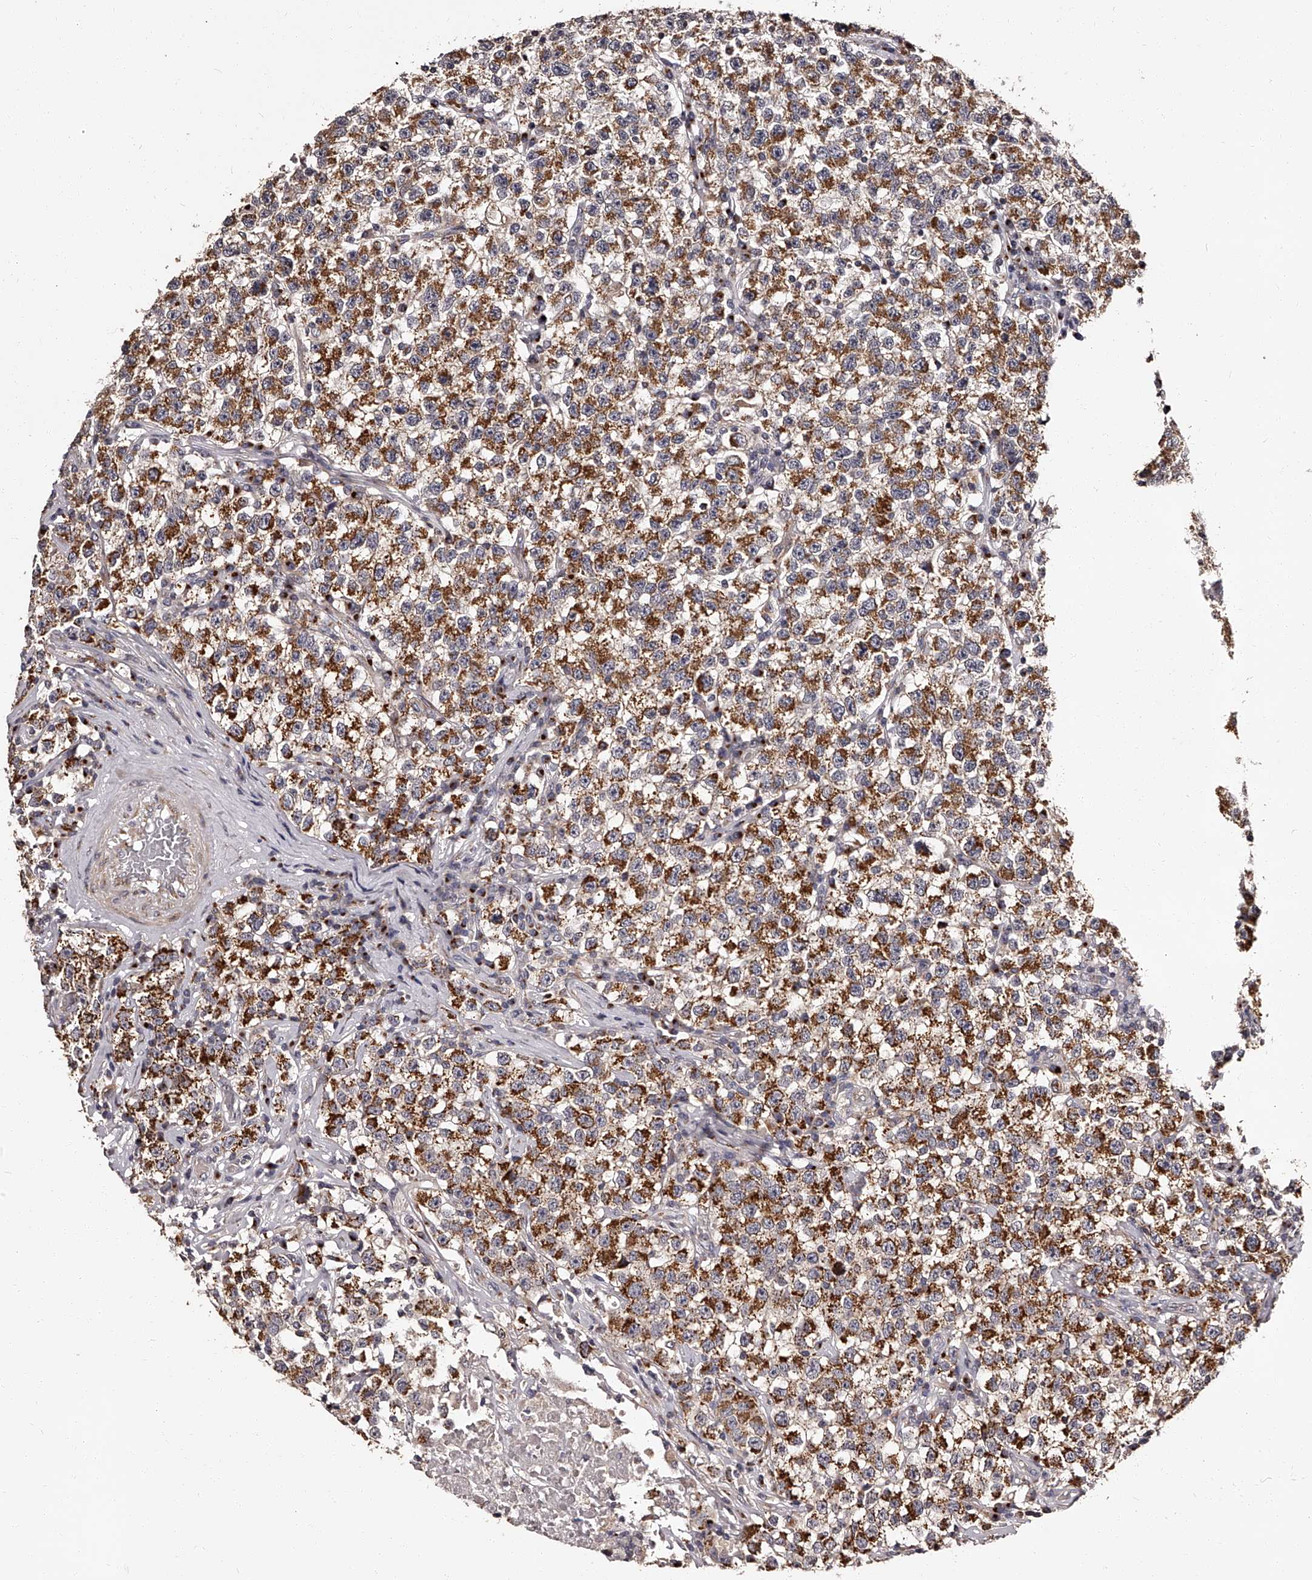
{"staining": {"intensity": "strong", "quantity": ">75%", "location": "cytoplasmic/membranous"}, "tissue": "testis cancer", "cell_type": "Tumor cells", "image_type": "cancer", "snomed": [{"axis": "morphology", "description": "Seminoma, NOS"}, {"axis": "topography", "description": "Testis"}], "caption": "This is an image of immunohistochemistry staining of testis cancer (seminoma), which shows strong staining in the cytoplasmic/membranous of tumor cells.", "gene": "RSC1A1", "patient": {"sex": "male", "age": 22}}